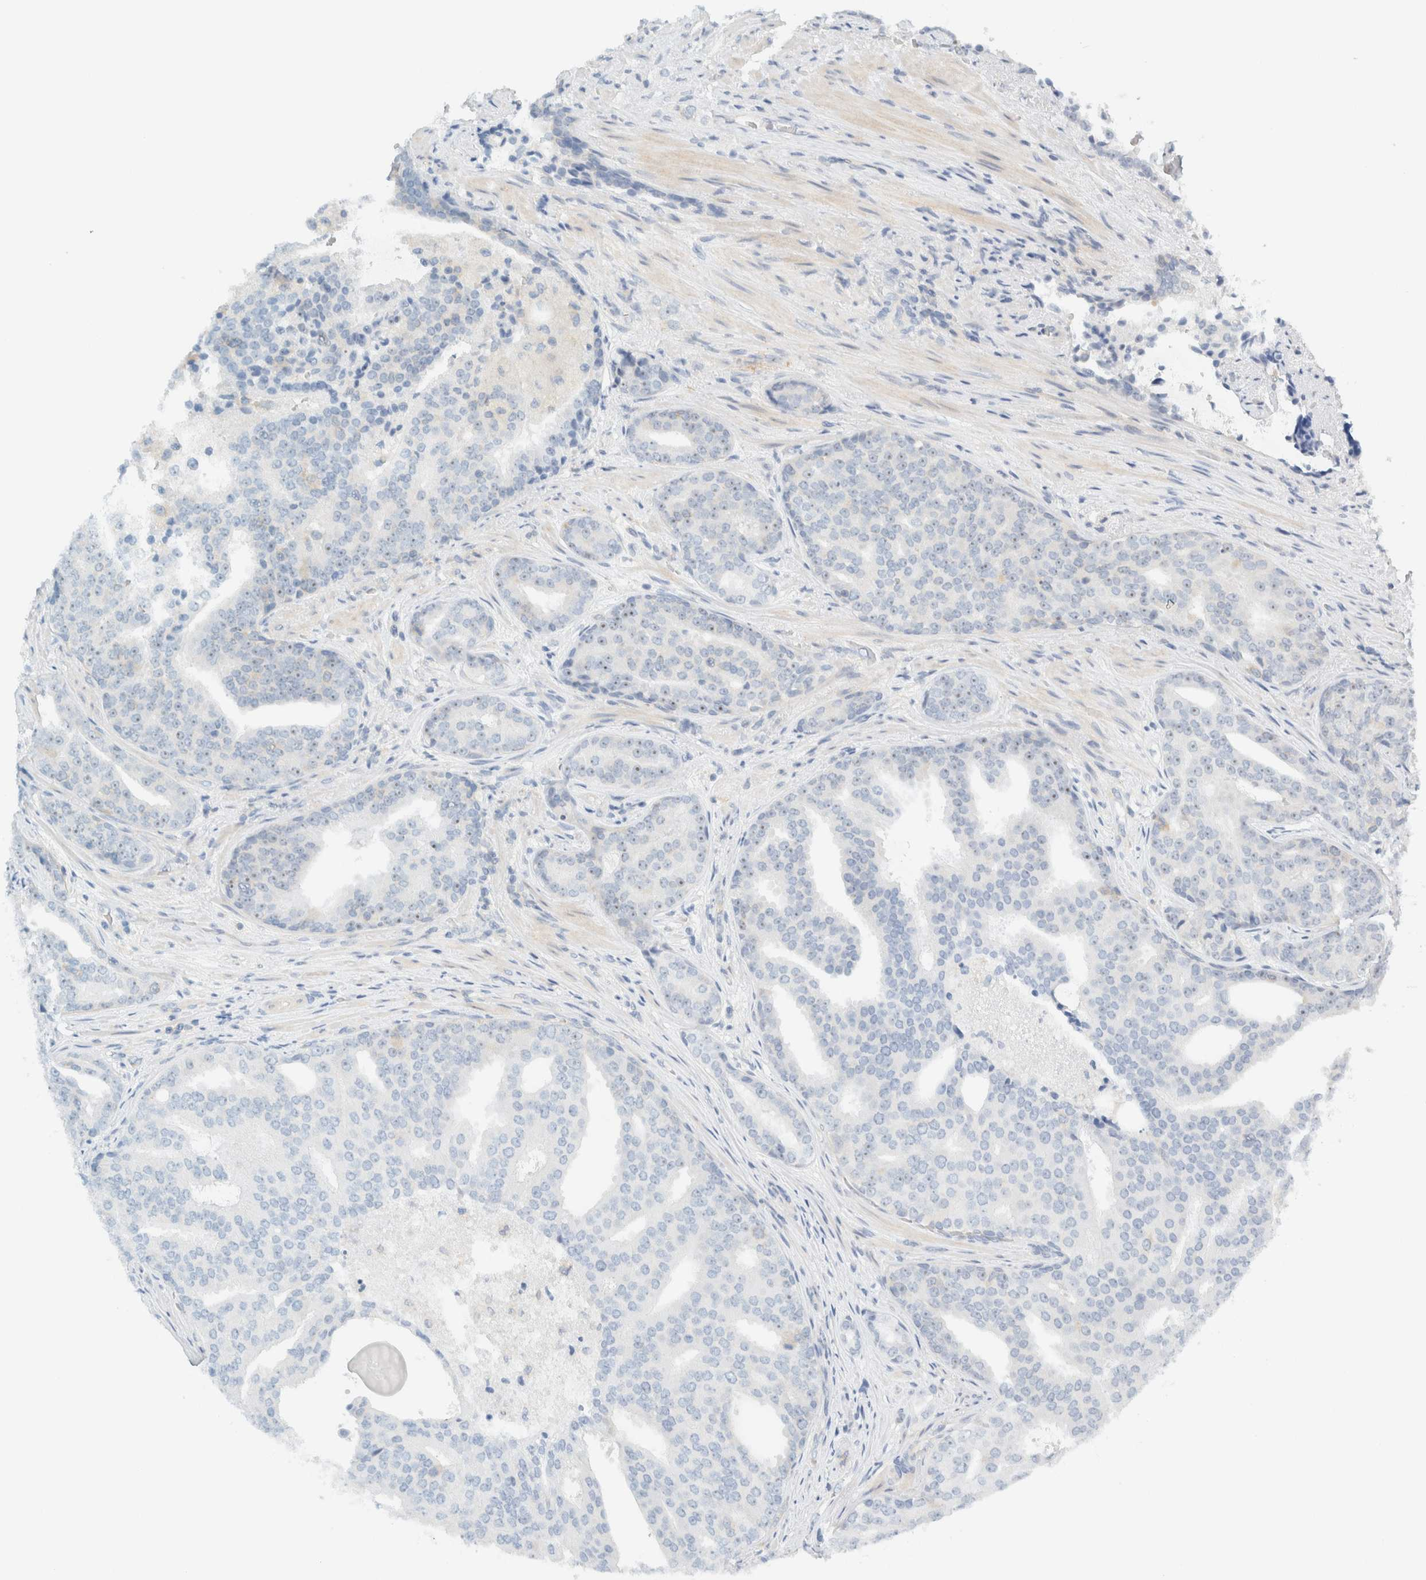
{"staining": {"intensity": "weak", "quantity": "<25%", "location": "nuclear"}, "tissue": "prostate cancer", "cell_type": "Tumor cells", "image_type": "cancer", "snomed": [{"axis": "morphology", "description": "Adenocarcinoma, High grade"}, {"axis": "topography", "description": "Prostate"}], "caption": "This is an IHC photomicrograph of human prostate cancer. There is no staining in tumor cells.", "gene": "NDE1", "patient": {"sex": "male", "age": 71}}